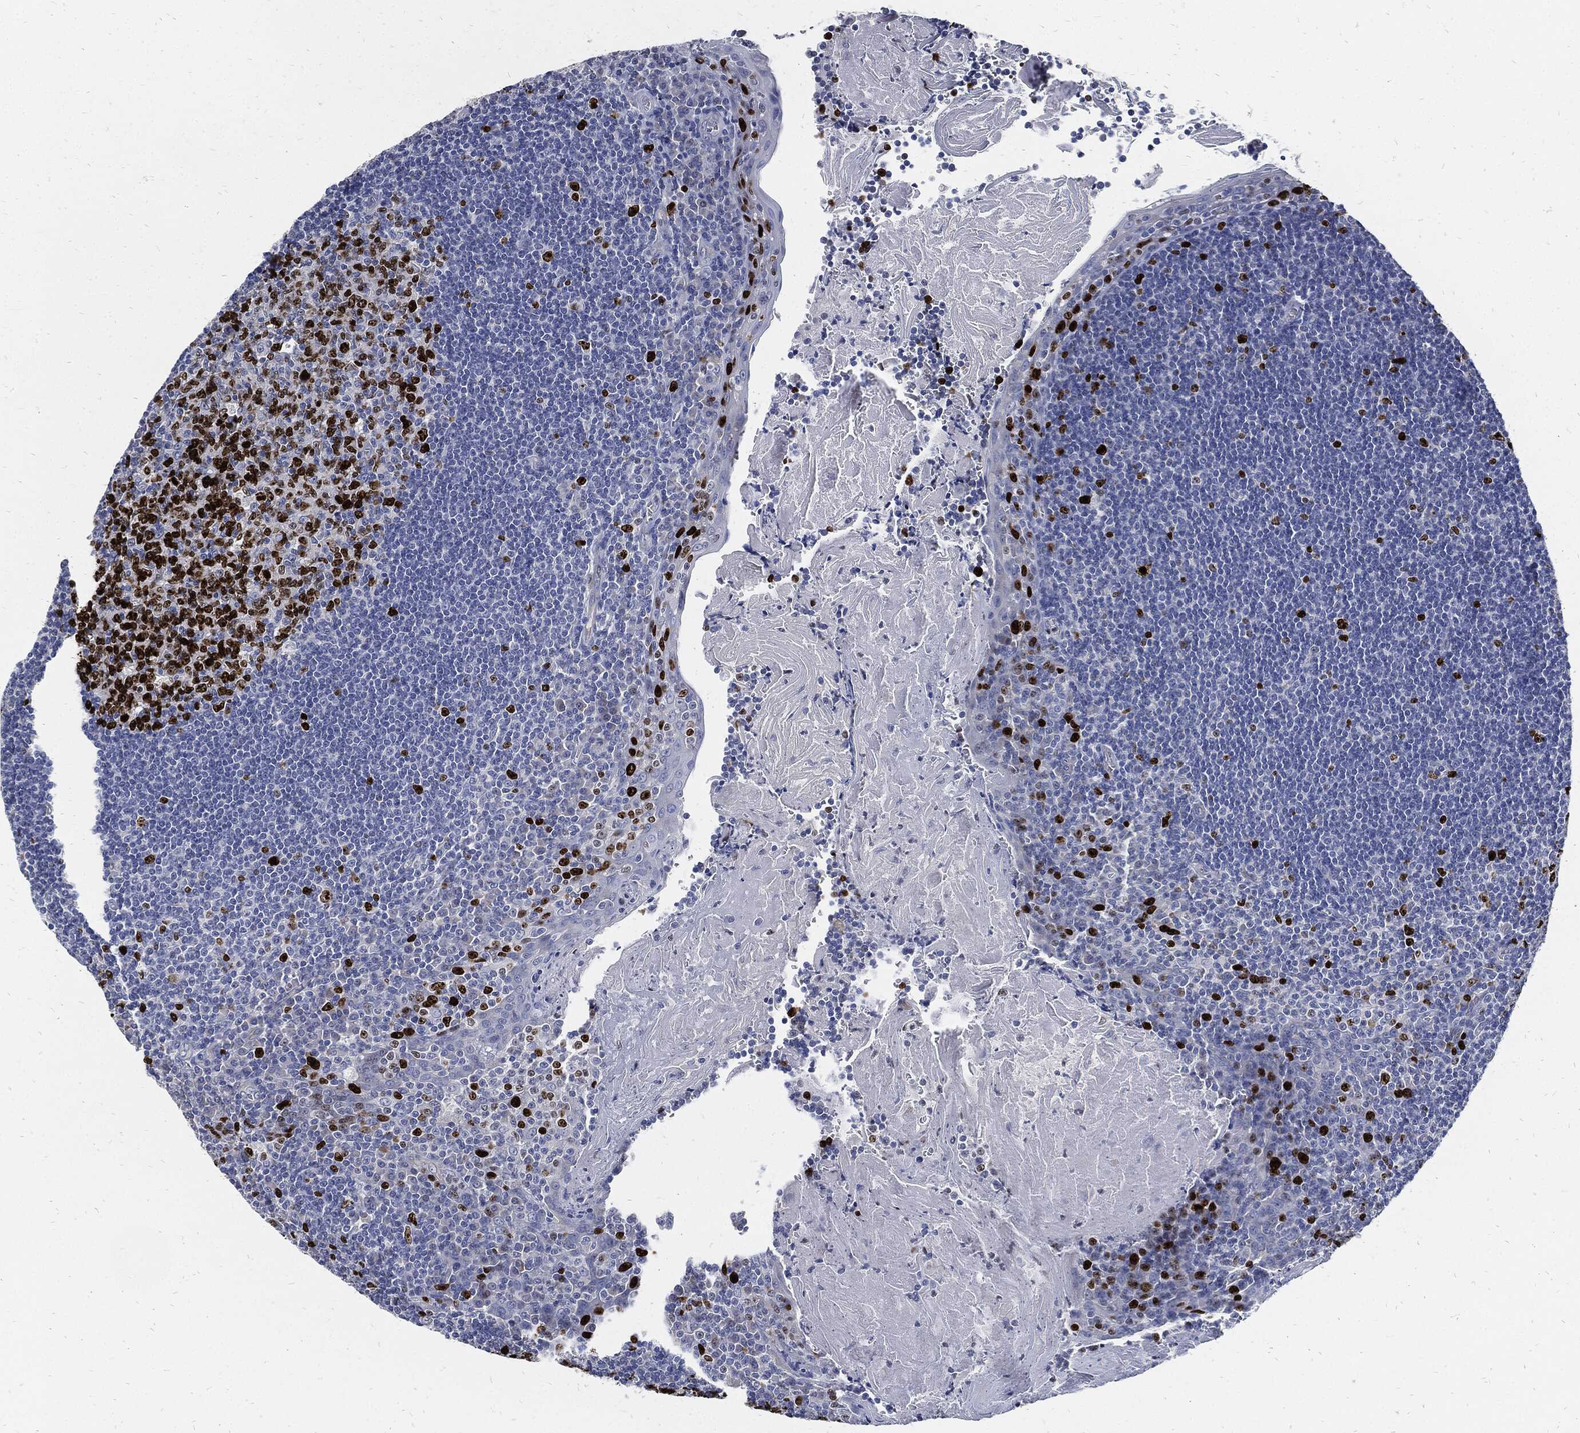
{"staining": {"intensity": "strong", "quantity": "25%-75%", "location": "nuclear"}, "tissue": "tonsil", "cell_type": "Germinal center cells", "image_type": "normal", "snomed": [{"axis": "morphology", "description": "Normal tissue, NOS"}, {"axis": "morphology", "description": "Inflammation, NOS"}, {"axis": "topography", "description": "Tonsil"}], "caption": "Immunohistochemistry of benign tonsil shows high levels of strong nuclear positivity in about 25%-75% of germinal center cells.", "gene": "MKI67", "patient": {"sex": "female", "age": 31}}